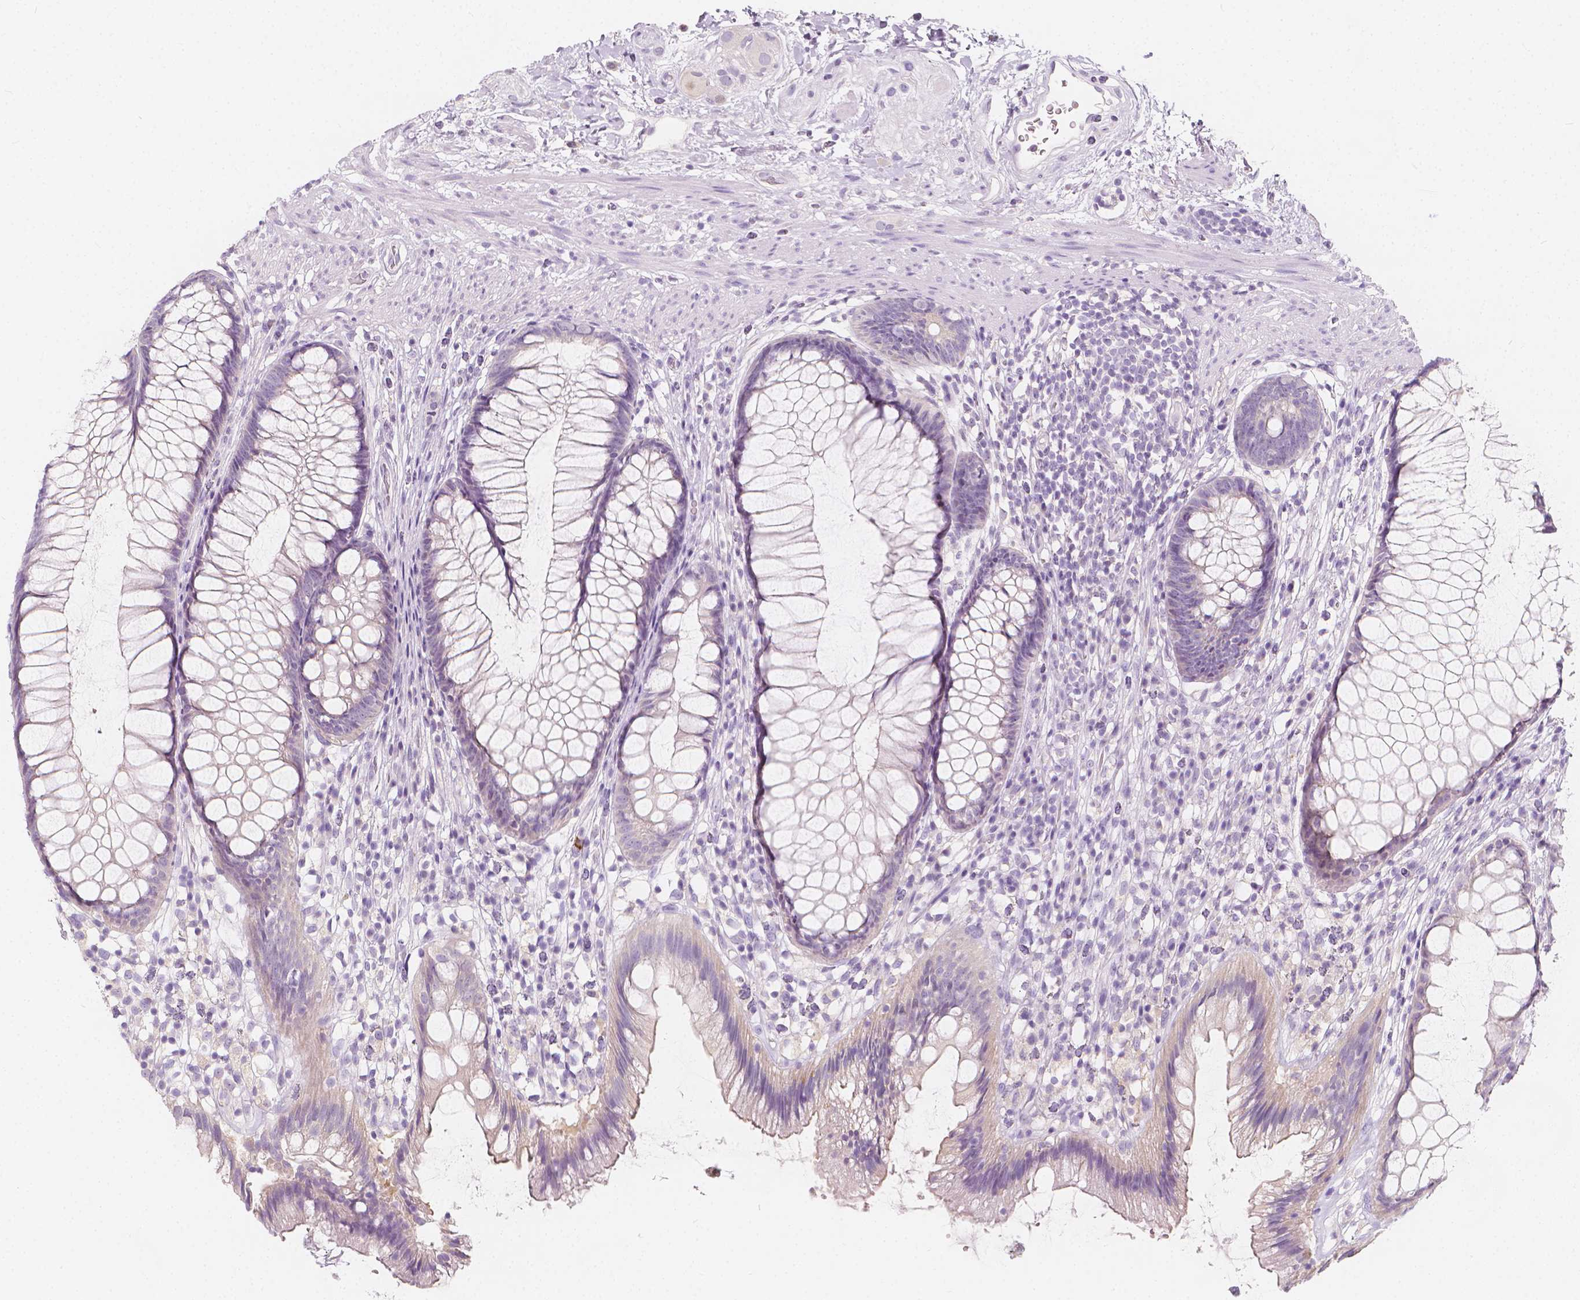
{"staining": {"intensity": "weak", "quantity": "<25%", "location": "cytoplasmic/membranous"}, "tissue": "rectum", "cell_type": "Glandular cells", "image_type": "normal", "snomed": [{"axis": "morphology", "description": "Normal tissue, NOS"}, {"axis": "topography", "description": "Smooth muscle"}, {"axis": "topography", "description": "Rectum"}], "caption": "The IHC histopathology image has no significant expression in glandular cells of rectum. (Stains: DAB (3,3'-diaminobenzidine) immunohistochemistry with hematoxylin counter stain, Microscopy: brightfield microscopy at high magnification).", "gene": "RBFOX1", "patient": {"sex": "male", "age": 53}}